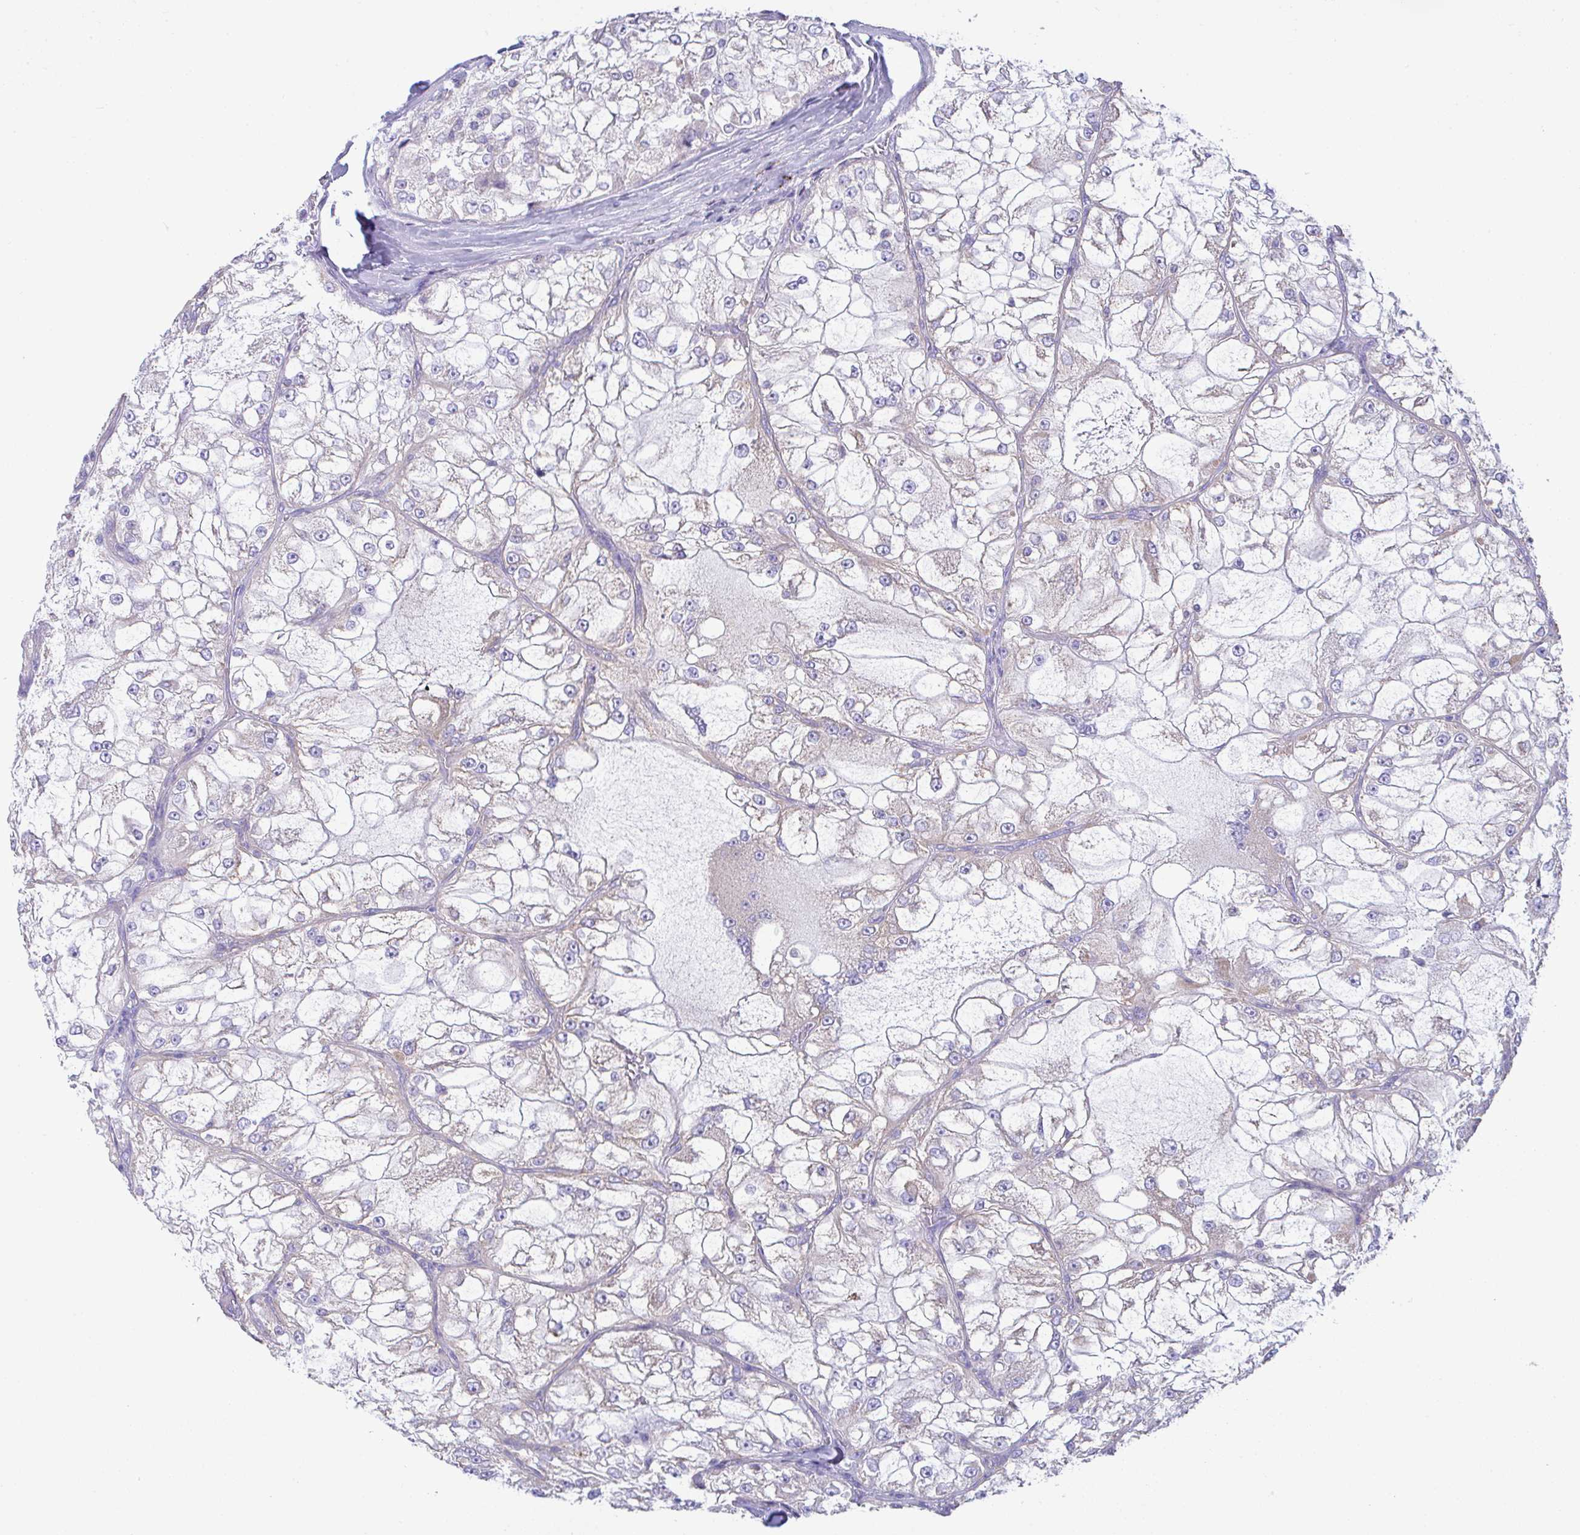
{"staining": {"intensity": "negative", "quantity": "none", "location": "none"}, "tissue": "renal cancer", "cell_type": "Tumor cells", "image_type": "cancer", "snomed": [{"axis": "morphology", "description": "Adenocarcinoma, NOS"}, {"axis": "topography", "description": "Kidney"}], "caption": "Tumor cells are negative for brown protein staining in adenocarcinoma (renal).", "gene": "NLRP8", "patient": {"sex": "female", "age": 72}}